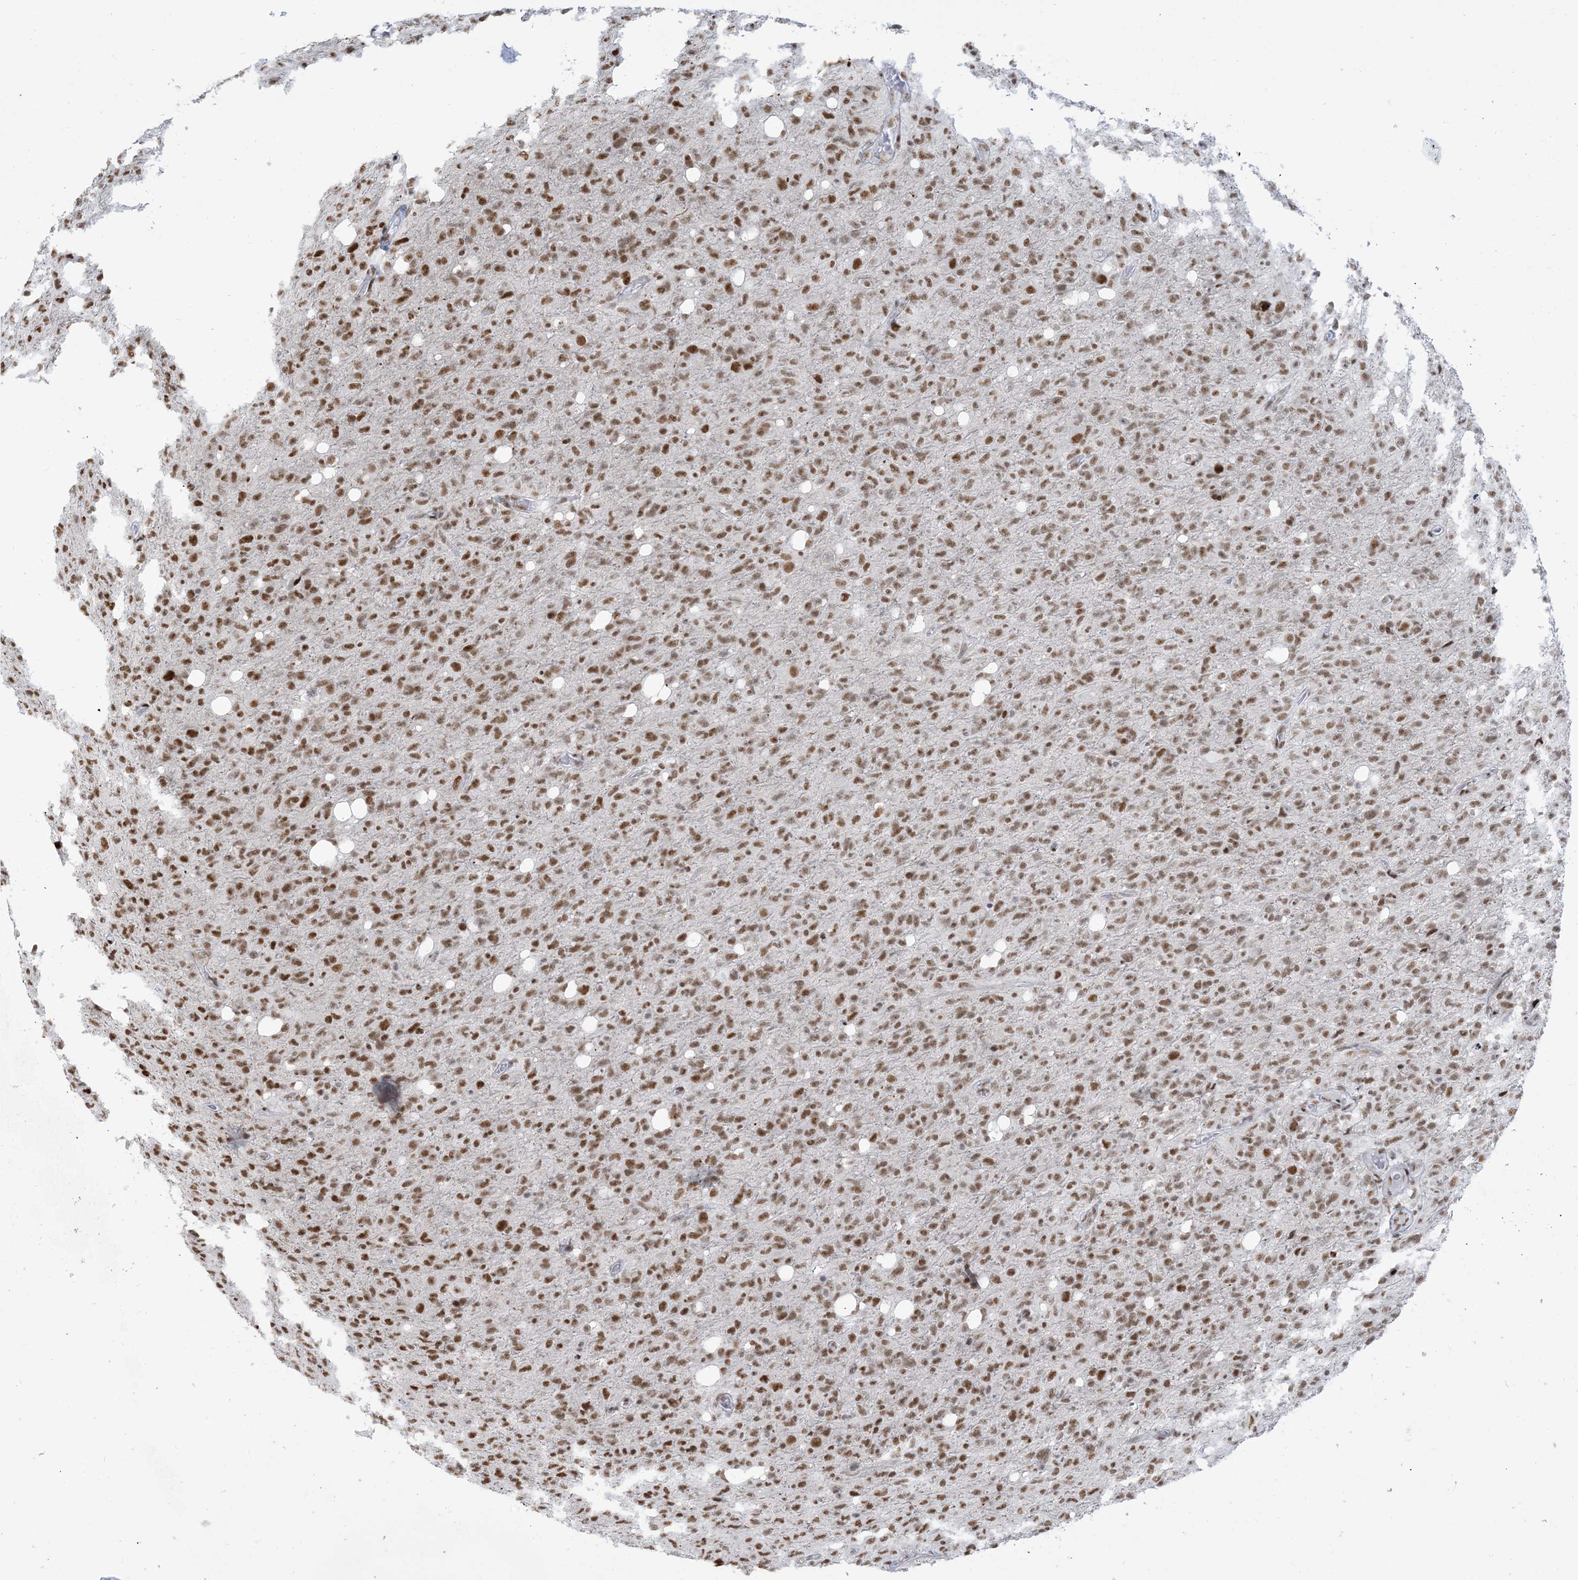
{"staining": {"intensity": "moderate", "quantity": ">75%", "location": "nuclear"}, "tissue": "glioma", "cell_type": "Tumor cells", "image_type": "cancer", "snomed": [{"axis": "morphology", "description": "Glioma, malignant, High grade"}, {"axis": "topography", "description": "Brain"}], "caption": "Protein staining shows moderate nuclear expression in about >75% of tumor cells in malignant high-grade glioma. (DAB (3,3'-diaminobenzidine) = brown stain, brightfield microscopy at high magnification).", "gene": "STAG1", "patient": {"sex": "female", "age": 57}}